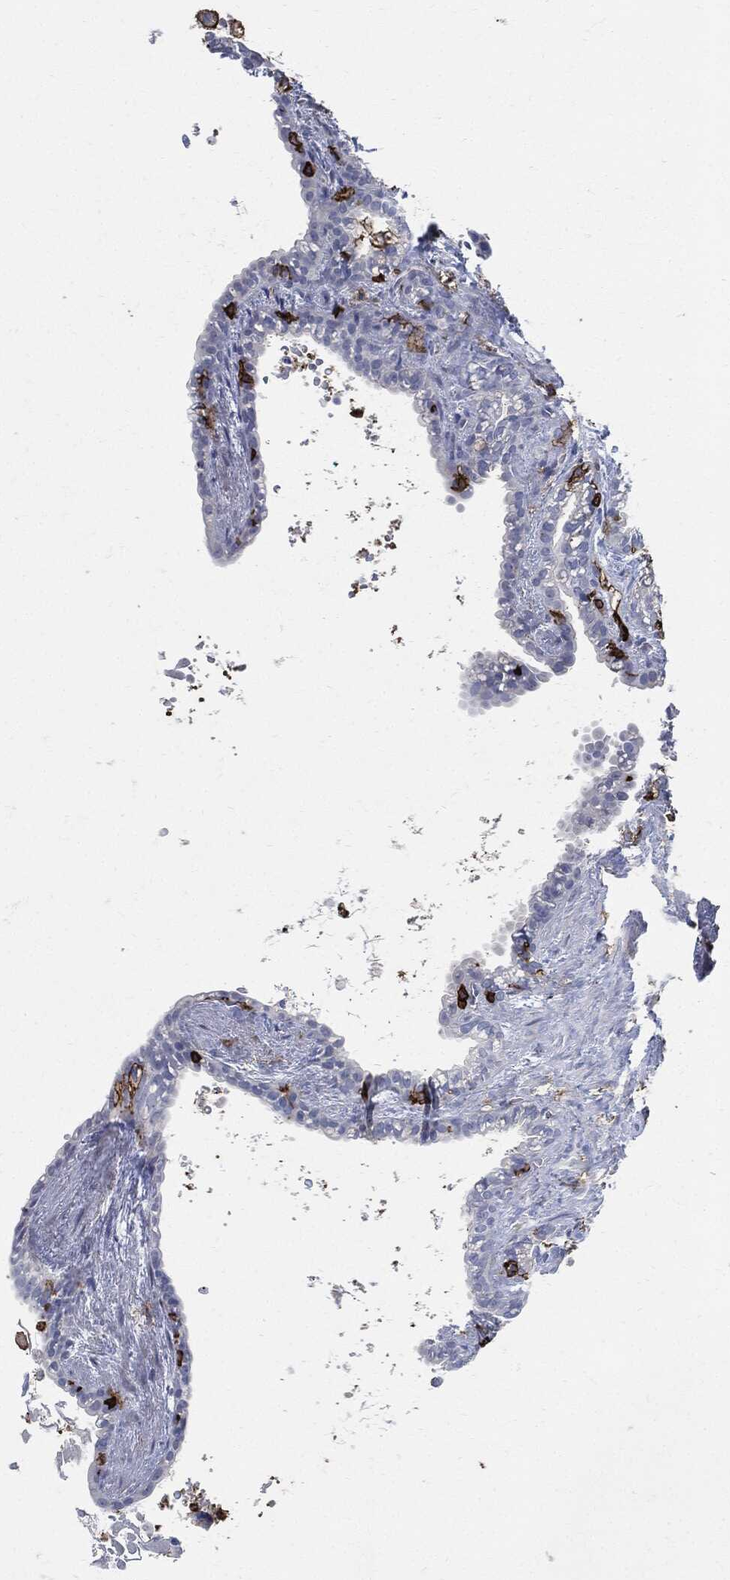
{"staining": {"intensity": "negative", "quantity": "none", "location": "none"}, "tissue": "seminal vesicle", "cell_type": "Glandular cells", "image_type": "normal", "snomed": [{"axis": "morphology", "description": "Normal tissue, NOS"}, {"axis": "morphology", "description": "Urothelial carcinoma, NOS"}, {"axis": "topography", "description": "Urinary bladder"}, {"axis": "topography", "description": "Seminal veicle"}], "caption": "There is no significant expression in glandular cells of seminal vesicle. (IHC, brightfield microscopy, high magnification).", "gene": "PTPRC", "patient": {"sex": "male", "age": 76}}